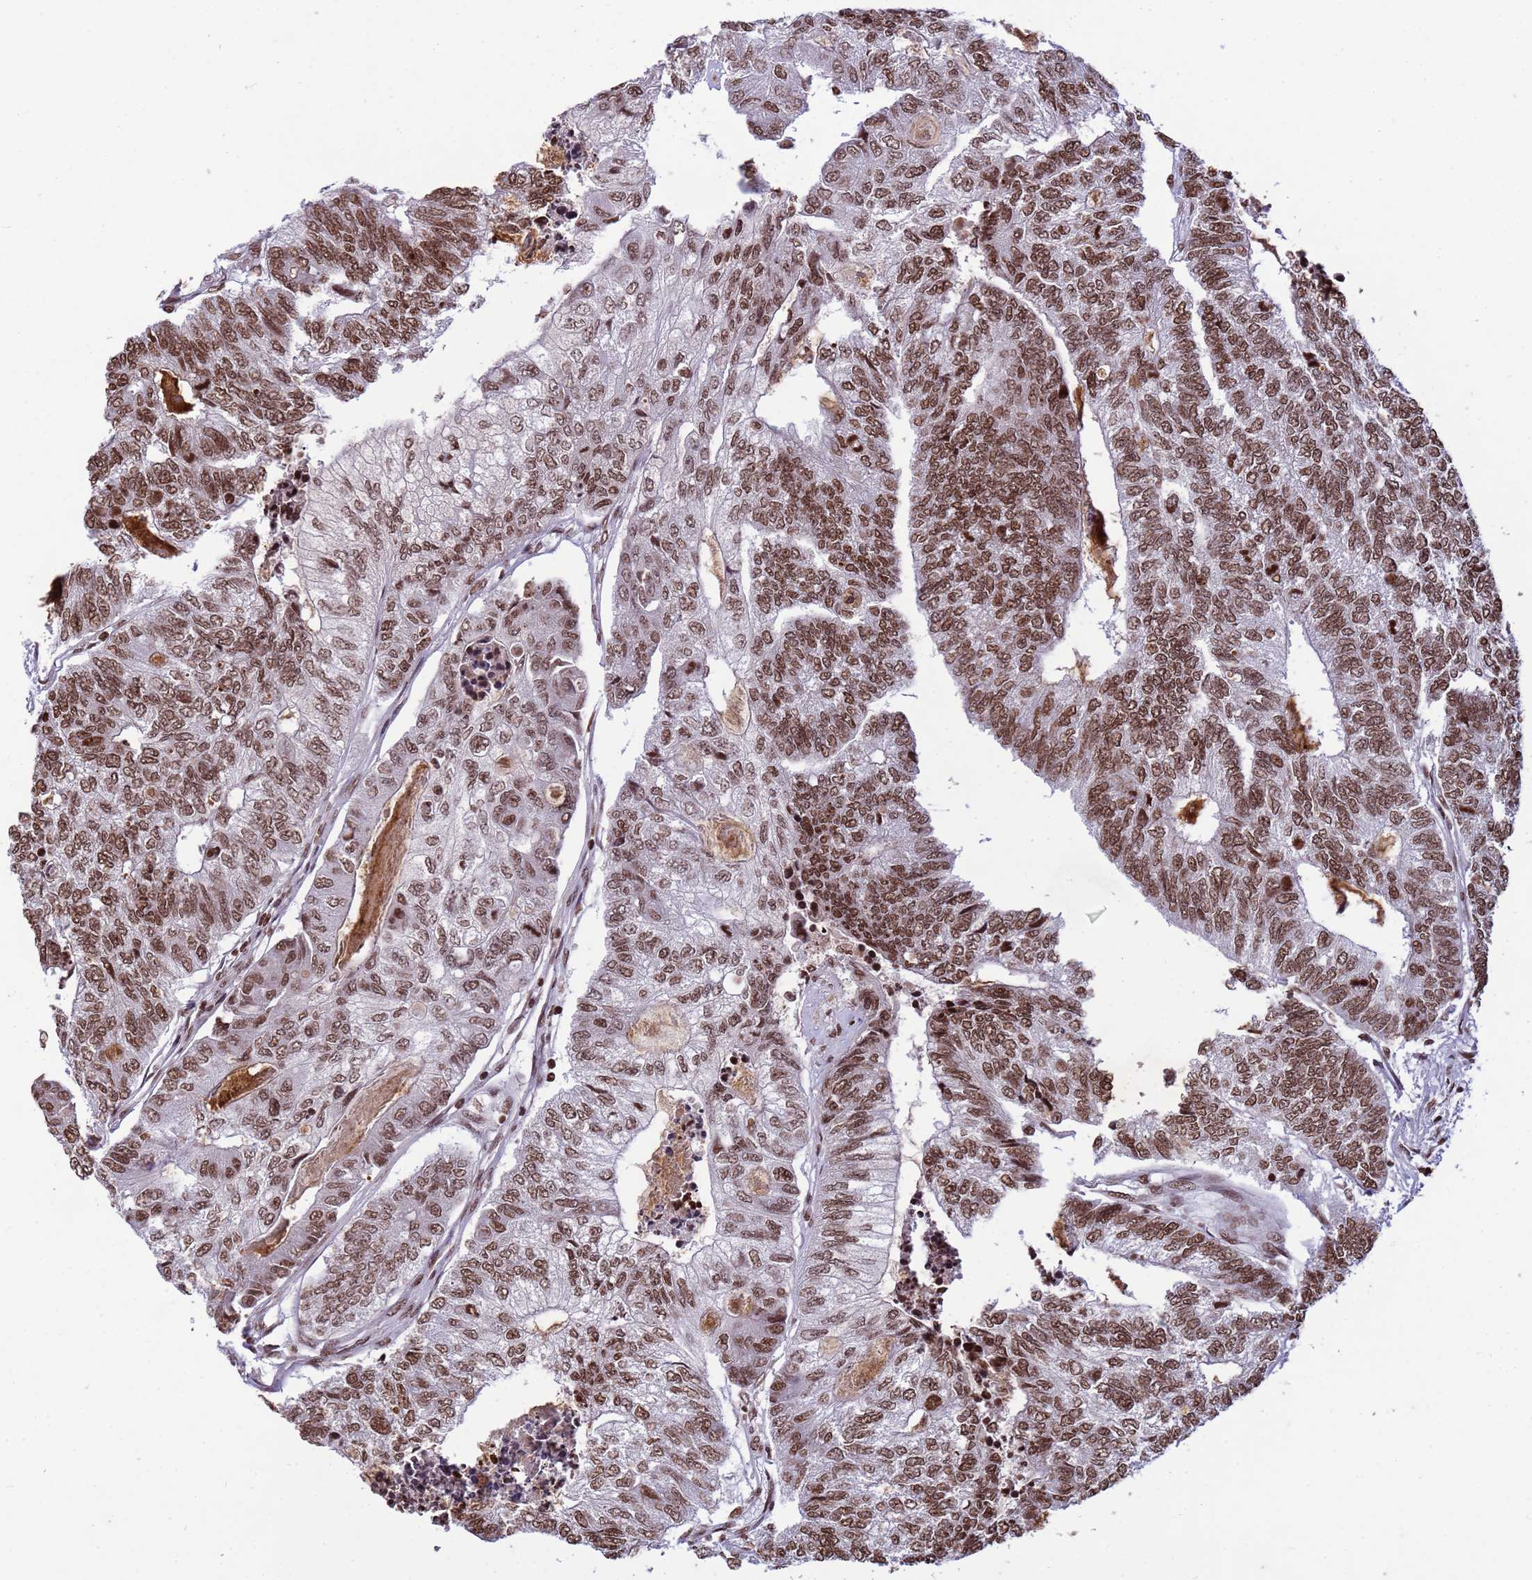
{"staining": {"intensity": "moderate", "quantity": ">75%", "location": "nuclear"}, "tissue": "colorectal cancer", "cell_type": "Tumor cells", "image_type": "cancer", "snomed": [{"axis": "morphology", "description": "Adenocarcinoma, NOS"}, {"axis": "topography", "description": "Colon"}], "caption": "Human colorectal adenocarcinoma stained for a protein (brown) demonstrates moderate nuclear positive expression in approximately >75% of tumor cells.", "gene": "H3-3B", "patient": {"sex": "female", "age": 67}}